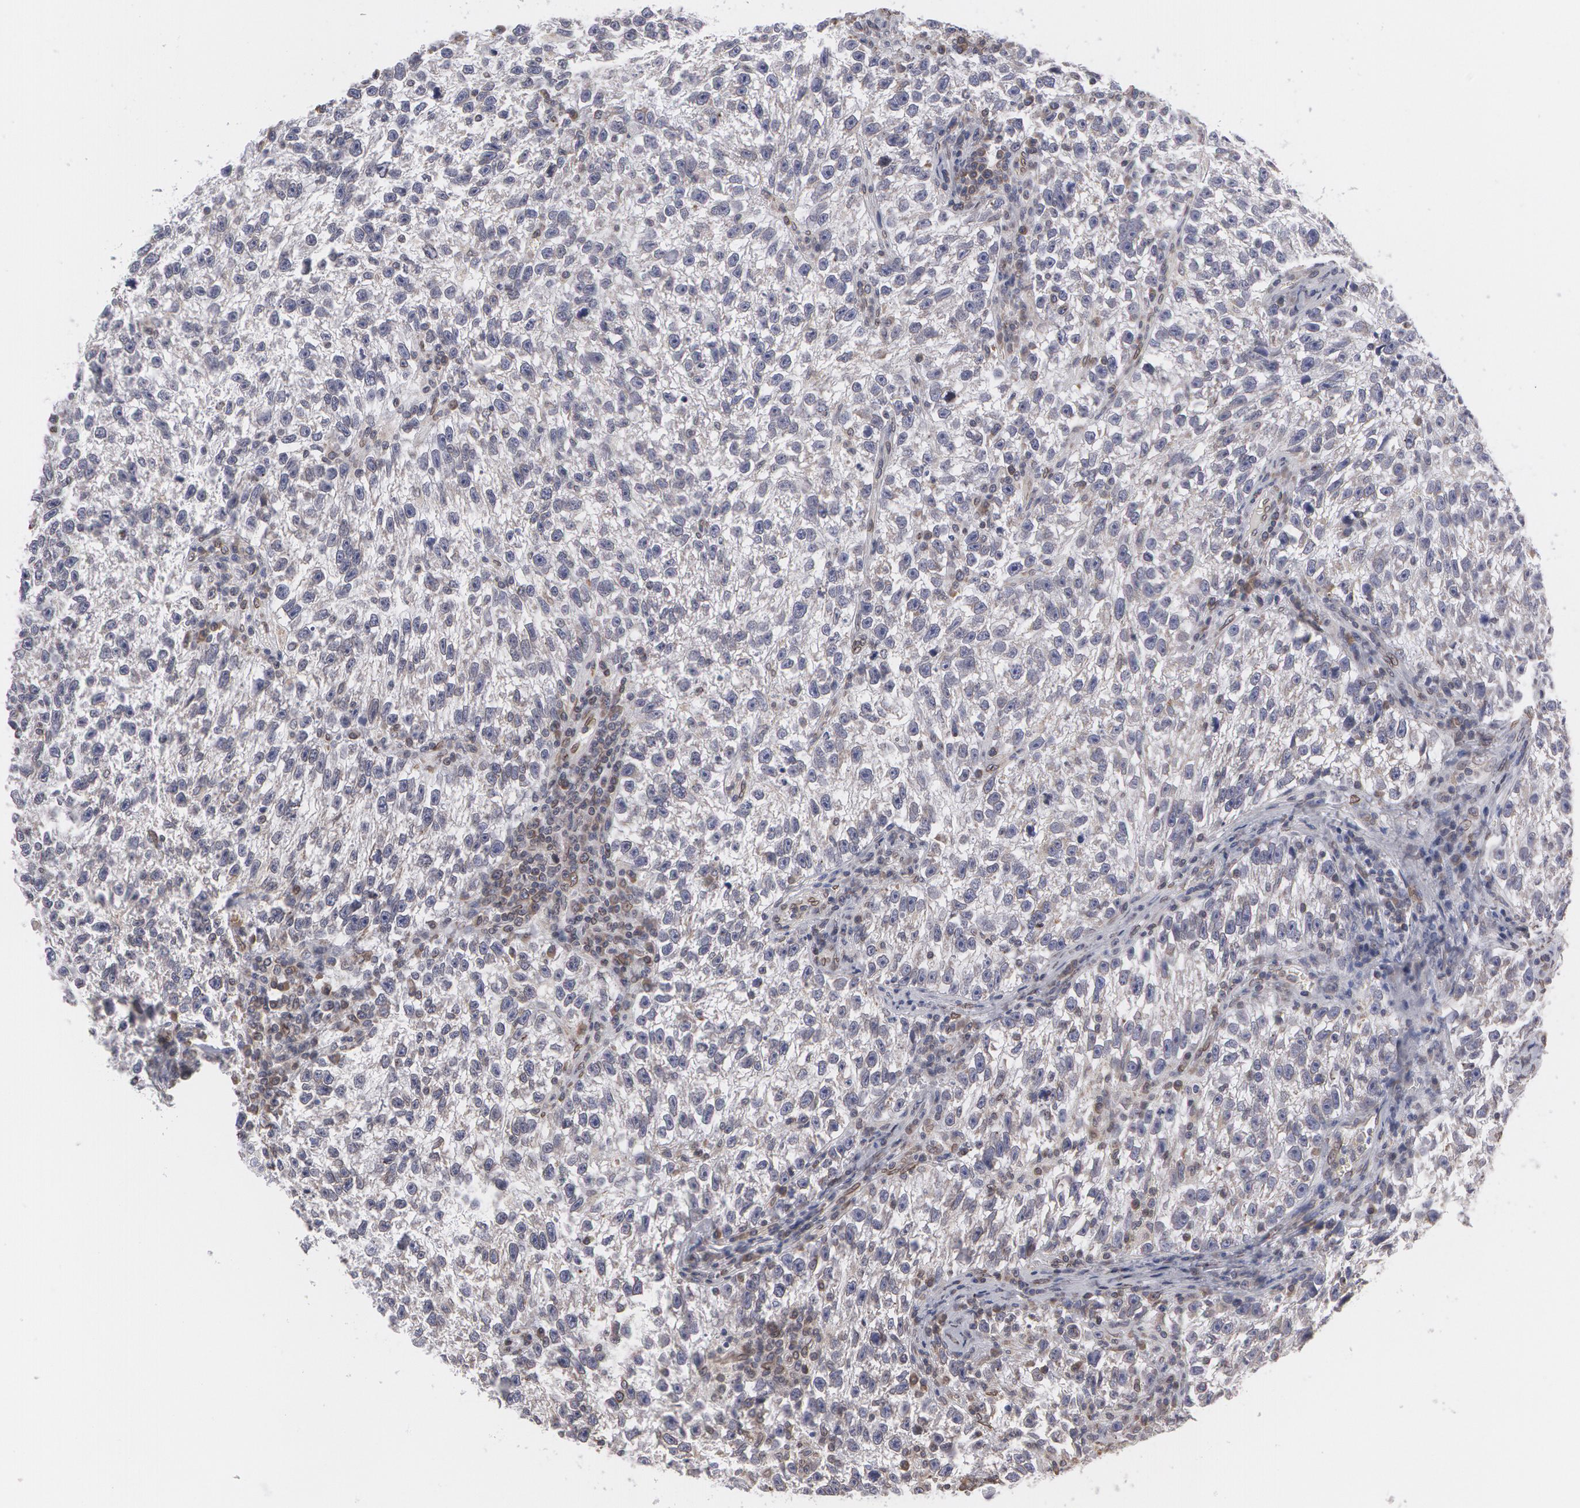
{"staining": {"intensity": "negative", "quantity": "none", "location": "none"}, "tissue": "testis cancer", "cell_type": "Tumor cells", "image_type": "cancer", "snomed": [{"axis": "morphology", "description": "Seminoma, NOS"}, {"axis": "topography", "description": "Testis"}], "caption": "The histopathology image demonstrates no staining of tumor cells in seminoma (testis).", "gene": "EMD", "patient": {"sex": "male", "age": 38}}